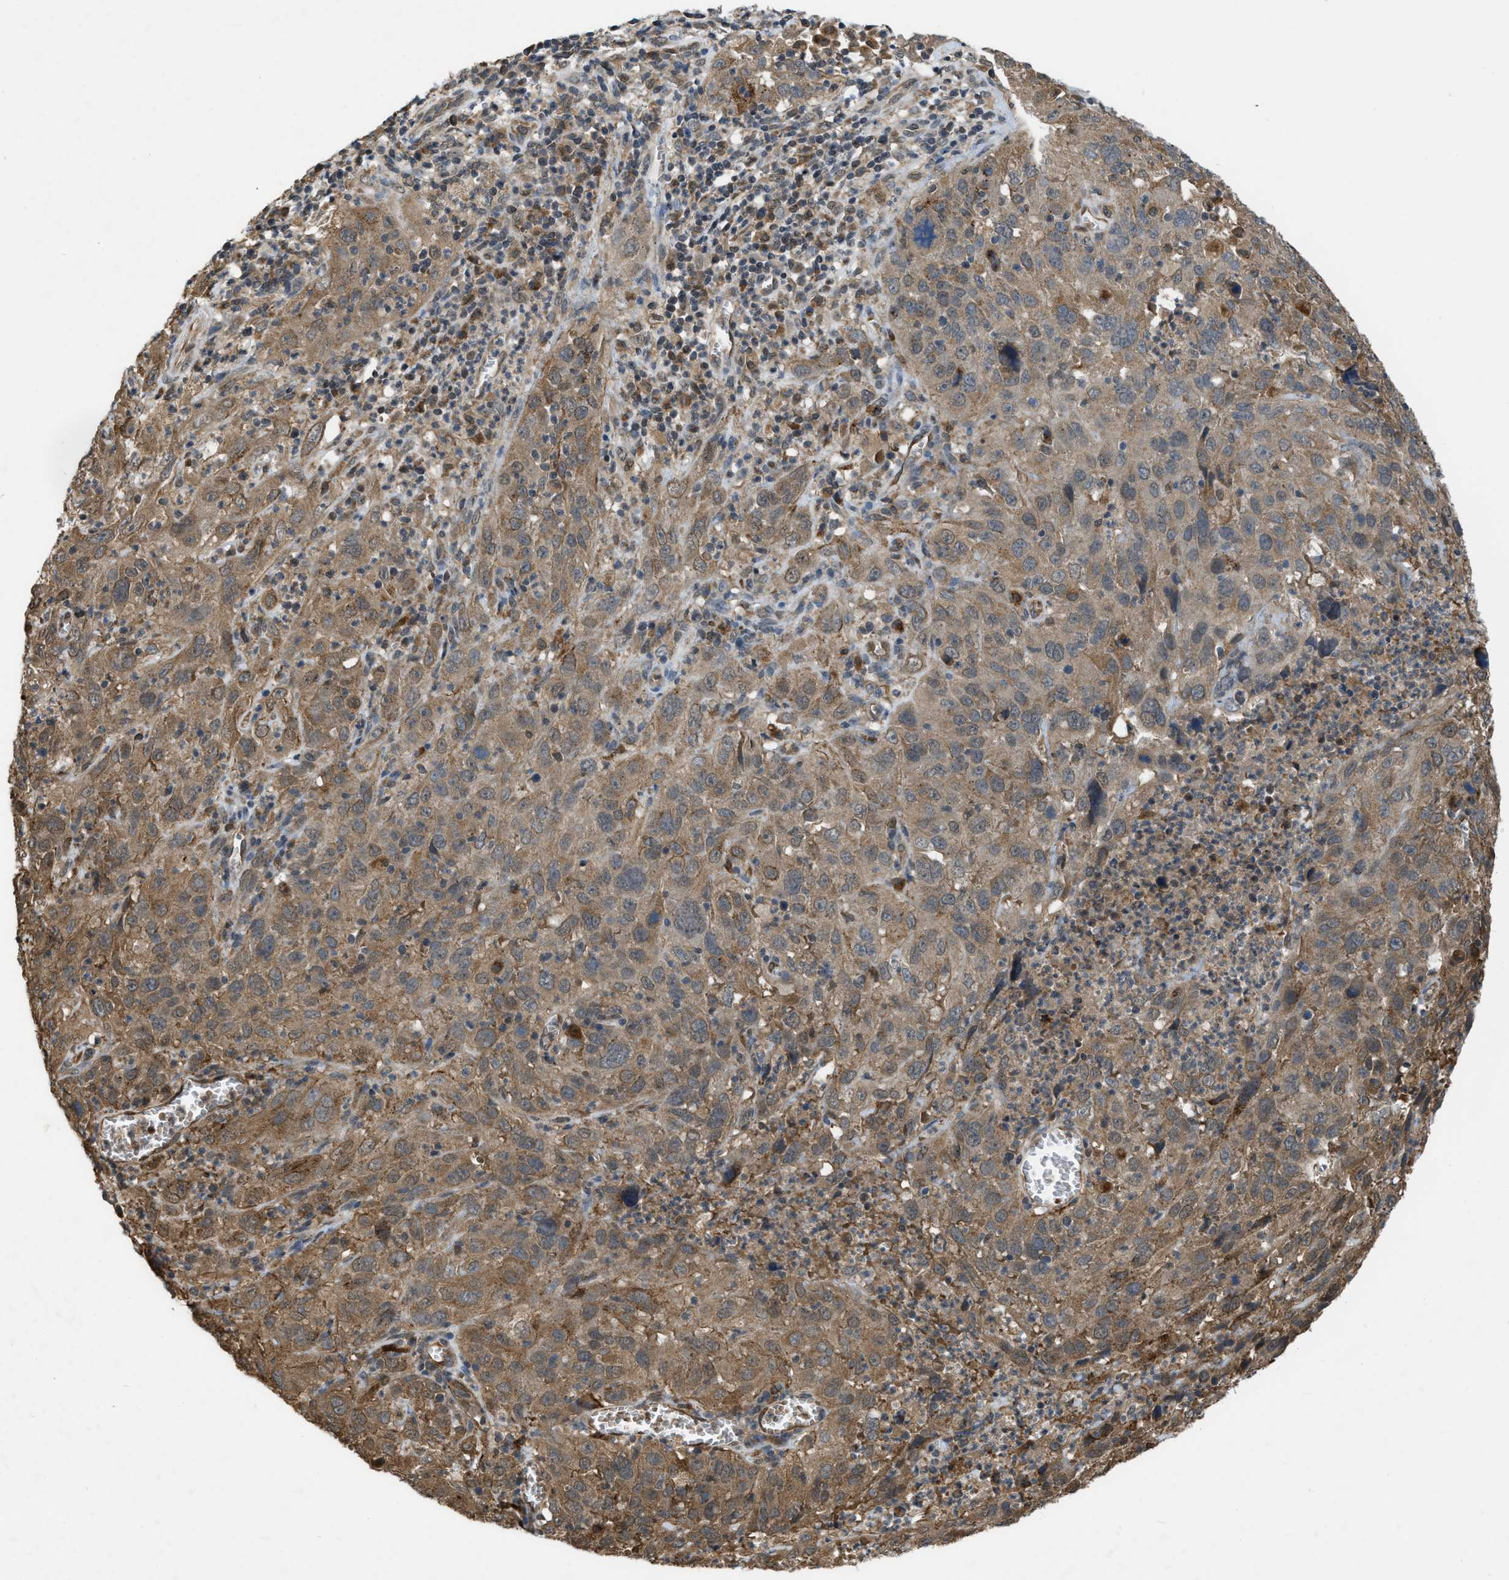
{"staining": {"intensity": "moderate", "quantity": "25%-75%", "location": "cytoplasmic/membranous"}, "tissue": "cervical cancer", "cell_type": "Tumor cells", "image_type": "cancer", "snomed": [{"axis": "morphology", "description": "Squamous cell carcinoma, NOS"}, {"axis": "topography", "description": "Cervix"}], "caption": "The histopathology image reveals staining of cervical squamous cell carcinoma, revealing moderate cytoplasmic/membranous protein expression (brown color) within tumor cells.", "gene": "BCL7C", "patient": {"sex": "female", "age": 32}}